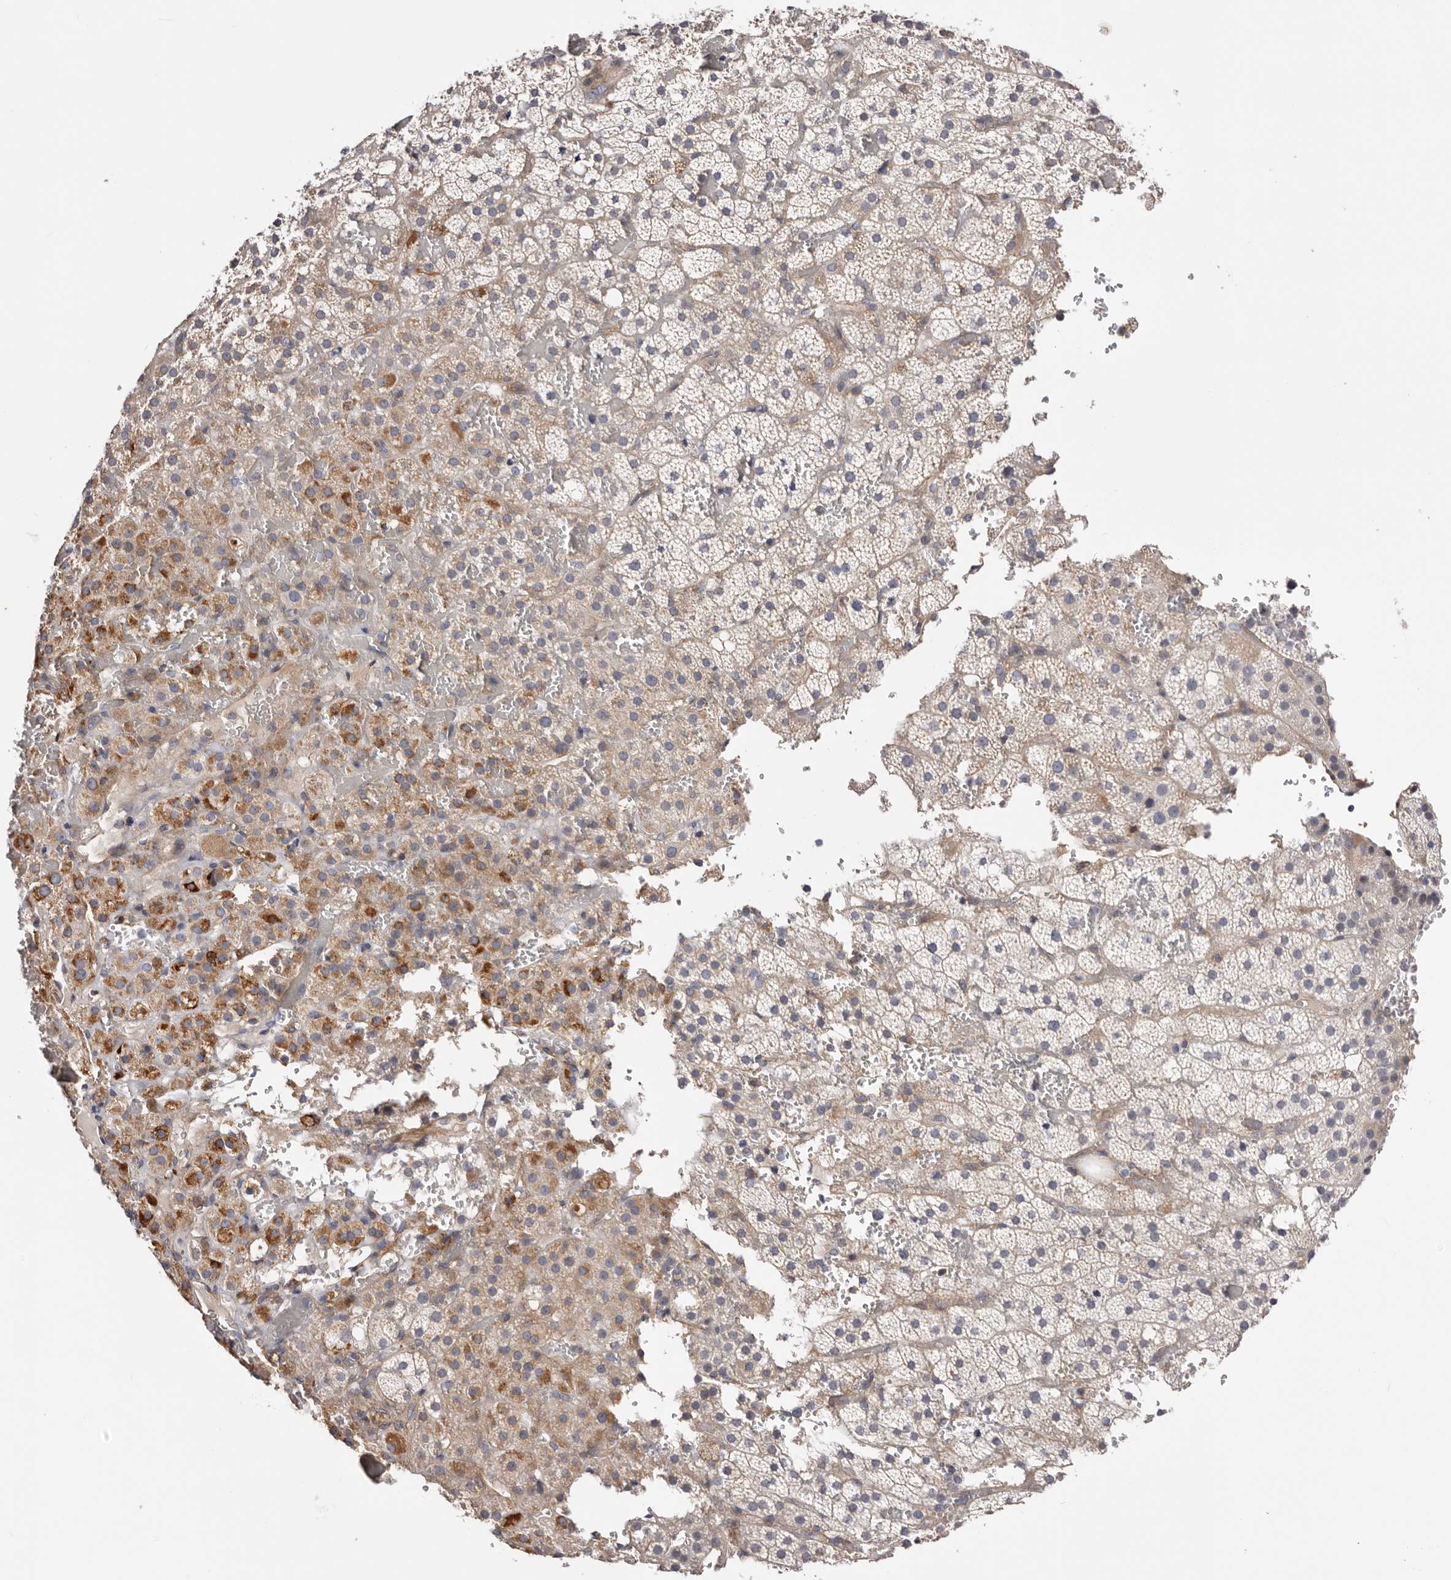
{"staining": {"intensity": "strong", "quantity": "<25%", "location": "cytoplasmic/membranous"}, "tissue": "adrenal gland", "cell_type": "Glandular cells", "image_type": "normal", "snomed": [{"axis": "morphology", "description": "Normal tissue, NOS"}, {"axis": "topography", "description": "Adrenal gland"}], "caption": "An immunohistochemistry (IHC) photomicrograph of normal tissue is shown. Protein staining in brown labels strong cytoplasmic/membranous positivity in adrenal gland within glandular cells. (DAB (3,3'-diaminobenzidine) IHC with brightfield microscopy, high magnification).", "gene": "DMRT2", "patient": {"sex": "female", "age": 59}}